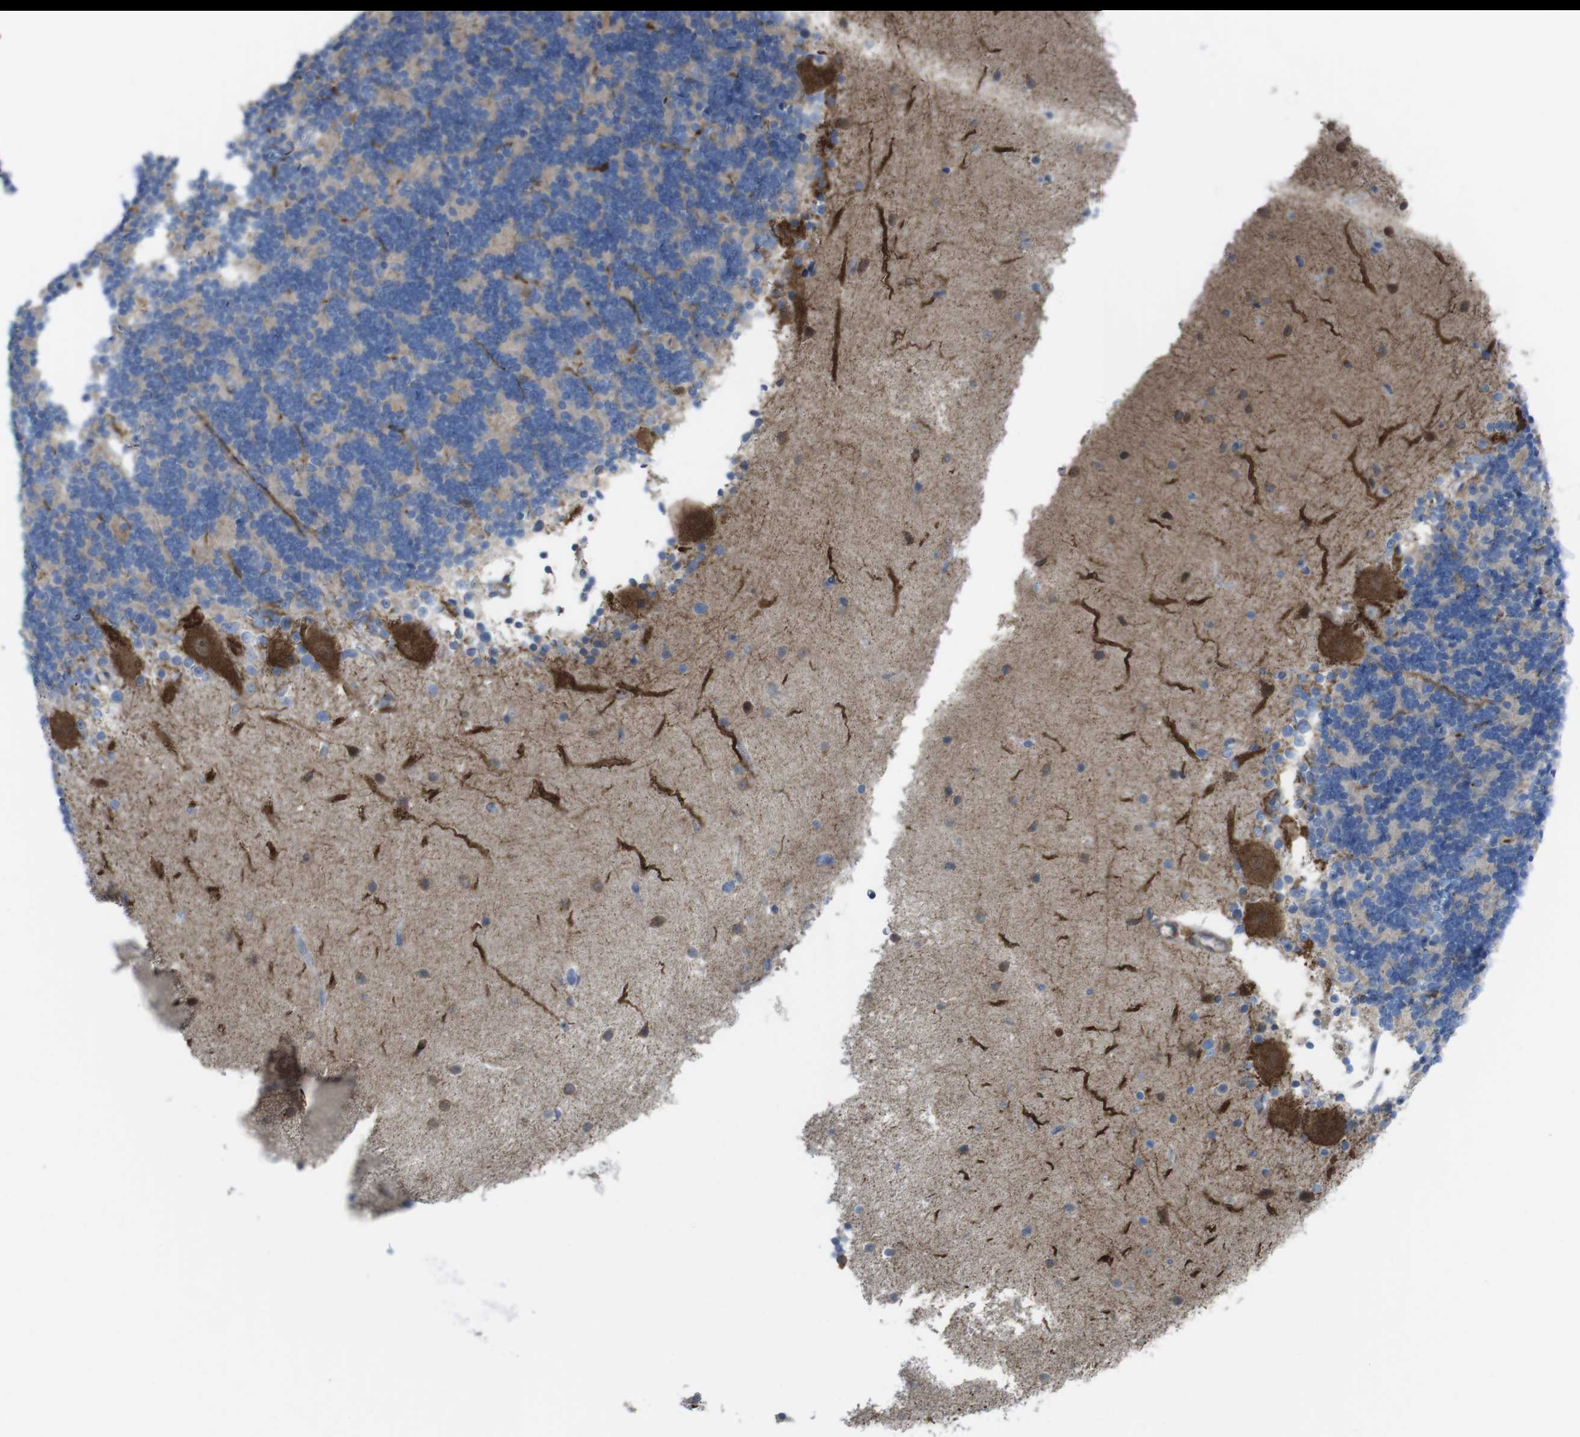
{"staining": {"intensity": "negative", "quantity": "none", "location": "none"}, "tissue": "cerebellum", "cell_type": "Cells in granular layer", "image_type": "normal", "snomed": [{"axis": "morphology", "description": "Normal tissue, NOS"}, {"axis": "topography", "description": "Cerebellum"}], "caption": "Unremarkable cerebellum was stained to show a protein in brown. There is no significant staining in cells in granular layer. Brightfield microscopy of immunohistochemistry stained with DAB (3,3'-diaminobenzidine) (brown) and hematoxylin (blue), captured at high magnification.", "gene": "PRKCD", "patient": {"sex": "female", "age": 54}}